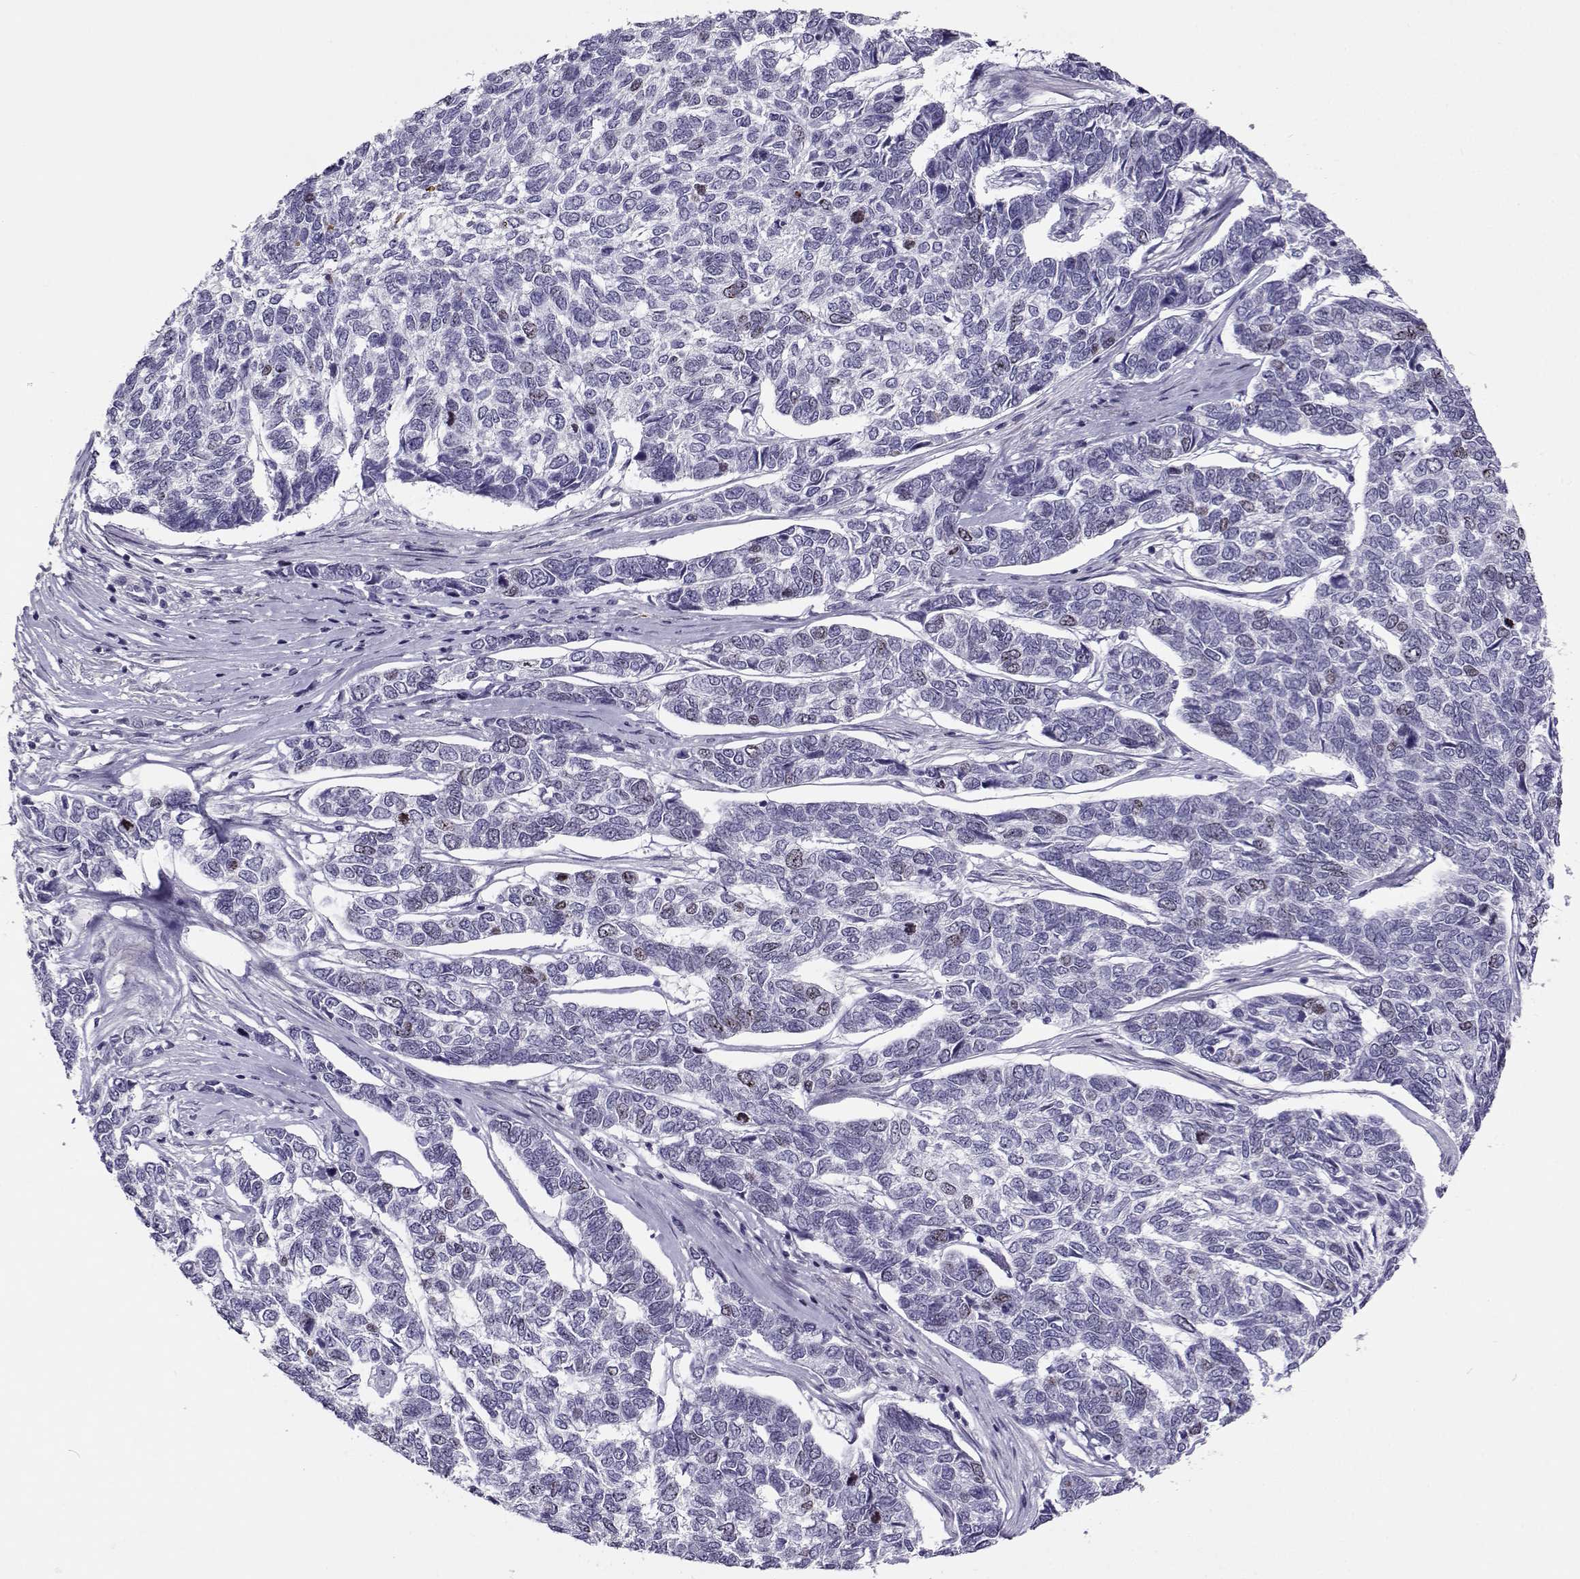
{"staining": {"intensity": "weak", "quantity": "<25%", "location": "nuclear"}, "tissue": "skin cancer", "cell_type": "Tumor cells", "image_type": "cancer", "snomed": [{"axis": "morphology", "description": "Basal cell carcinoma"}, {"axis": "topography", "description": "Skin"}], "caption": "Tumor cells are negative for brown protein staining in basal cell carcinoma (skin).", "gene": "NPW", "patient": {"sex": "female", "age": 65}}